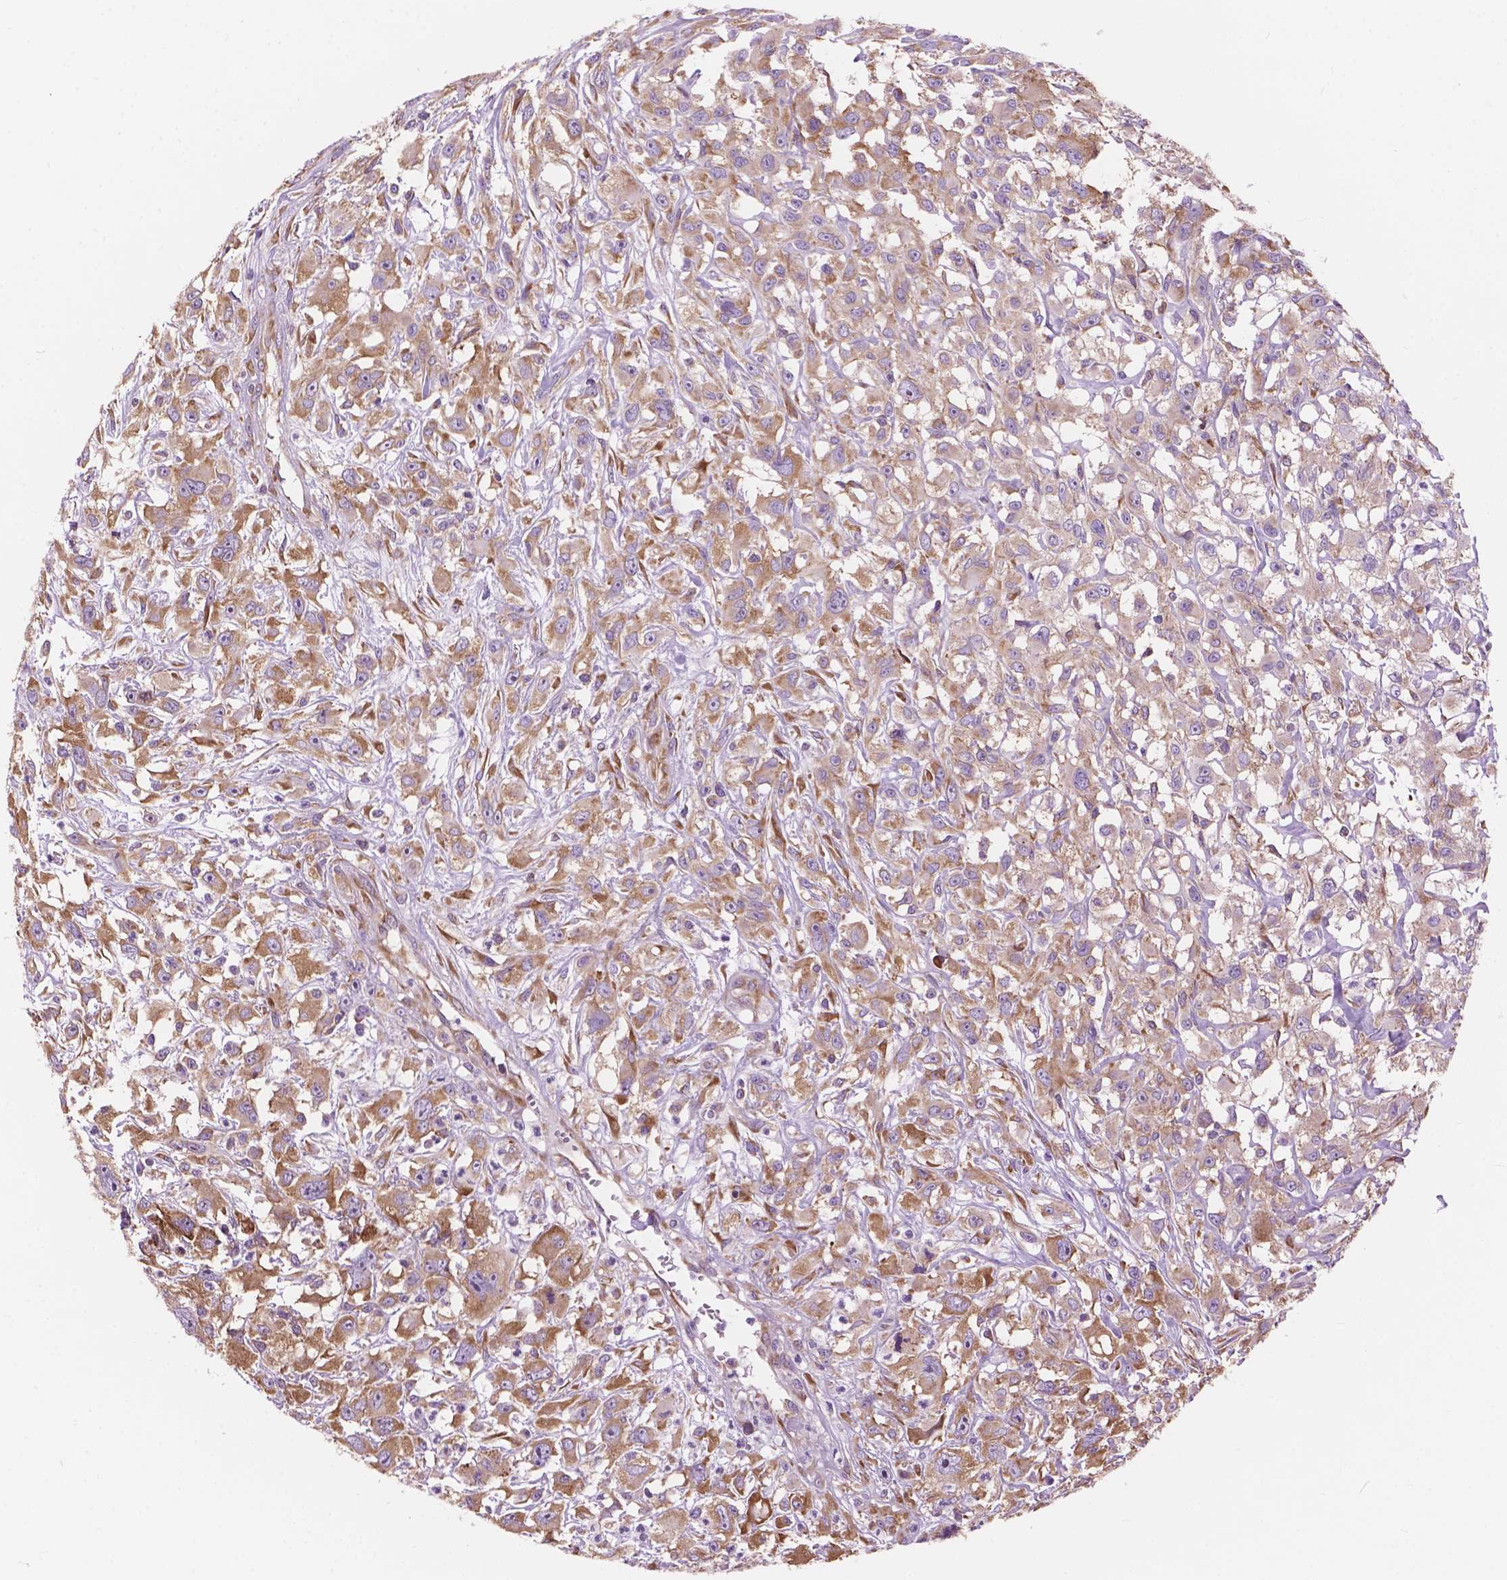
{"staining": {"intensity": "moderate", "quantity": ">75%", "location": "cytoplasmic/membranous"}, "tissue": "head and neck cancer", "cell_type": "Tumor cells", "image_type": "cancer", "snomed": [{"axis": "morphology", "description": "Squamous cell carcinoma, NOS"}, {"axis": "morphology", "description": "Squamous cell carcinoma, metastatic, NOS"}, {"axis": "topography", "description": "Oral tissue"}, {"axis": "topography", "description": "Head-Neck"}], "caption": "Immunohistochemical staining of human head and neck cancer exhibits medium levels of moderate cytoplasmic/membranous positivity in about >75% of tumor cells.", "gene": "RPL37A", "patient": {"sex": "female", "age": 85}}